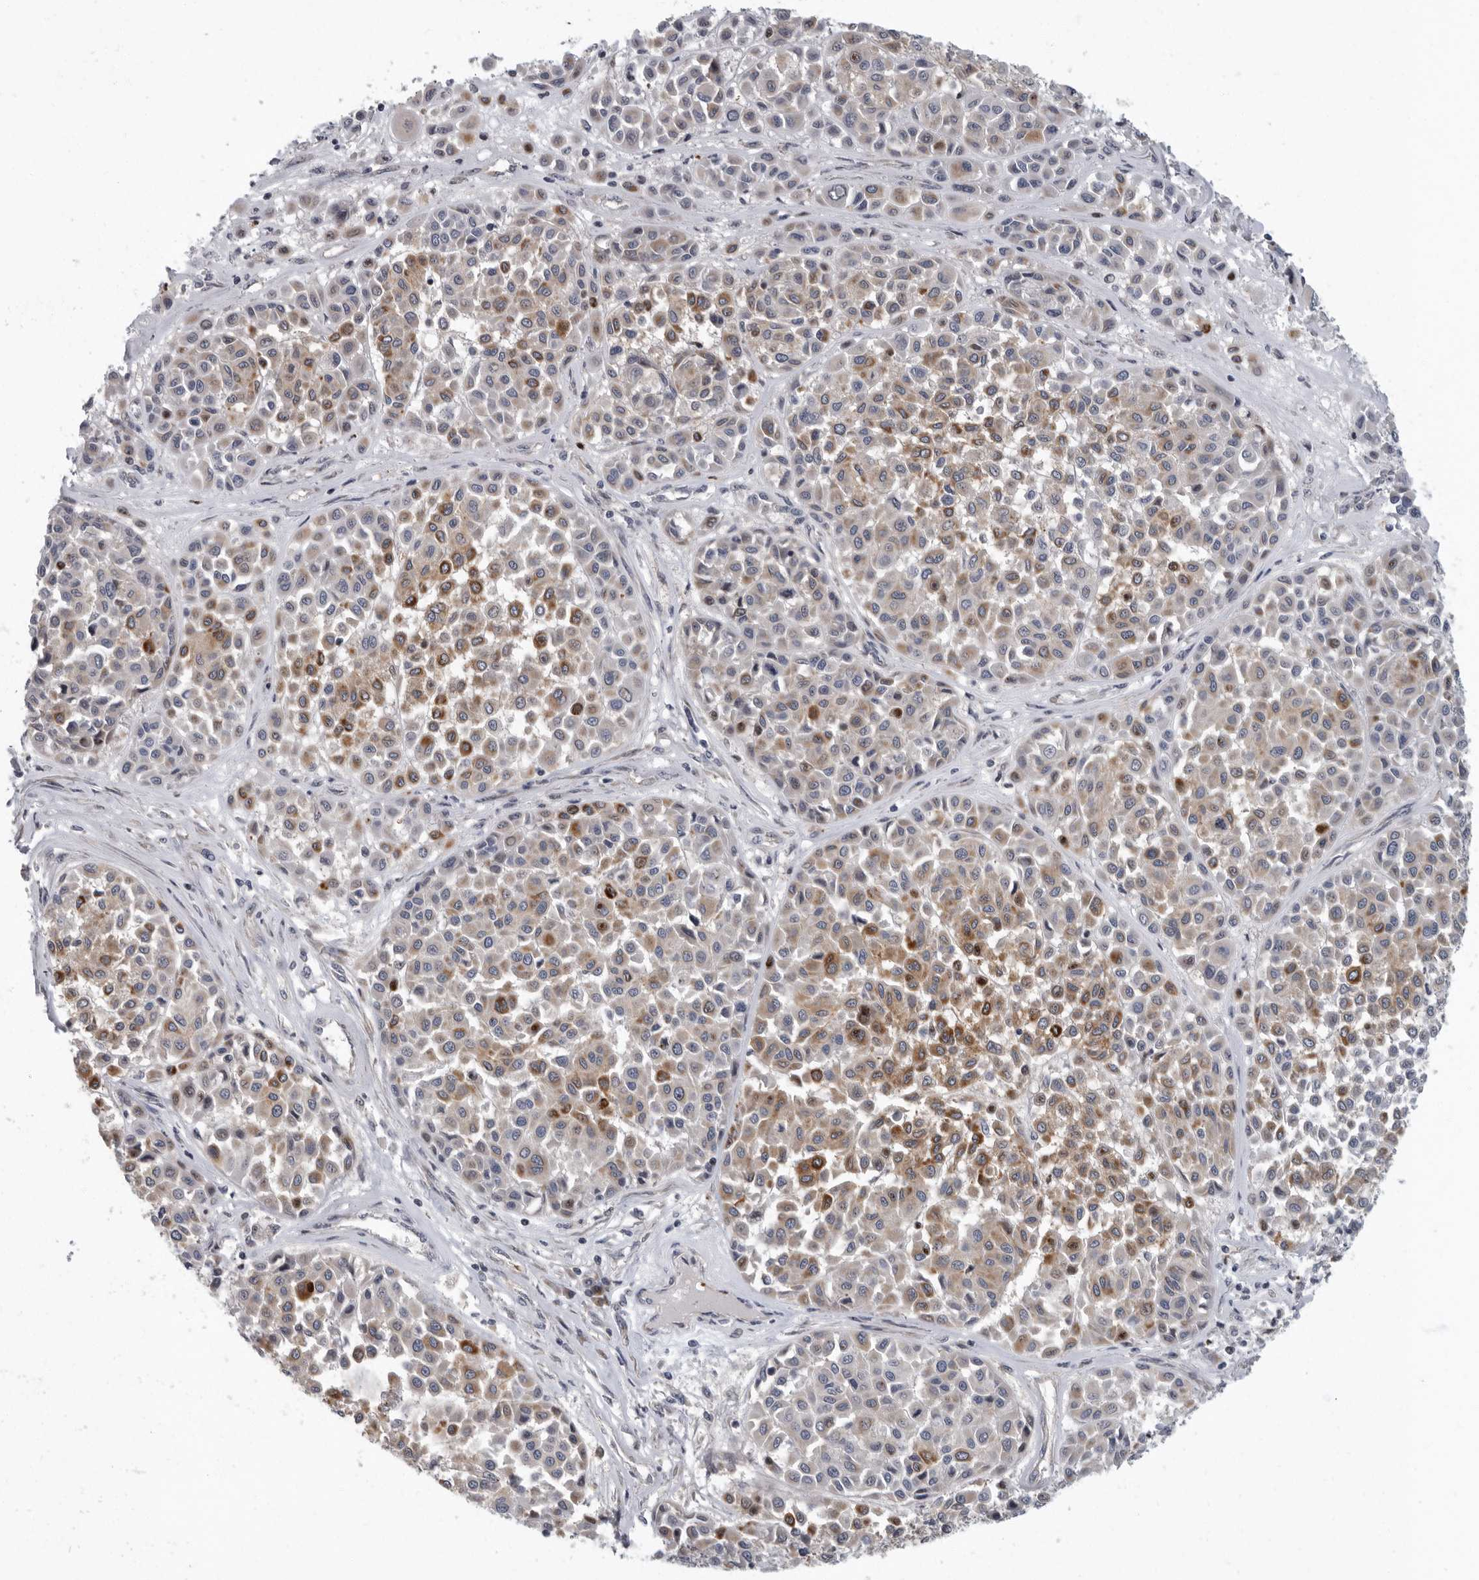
{"staining": {"intensity": "moderate", "quantity": ">75%", "location": "cytoplasmic/membranous"}, "tissue": "melanoma", "cell_type": "Tumor cells", "image_type": "cancer", "snomed": [{"axis": "morphology", "description": "Malignant melanoma, Metastatic site"}, {"axis": "topography", "description": "Soft tissue"}], "caption": "High-magnification brightfield microscopy of malignant melanoma (metastatic site) stained with DAB (3,3'-diaminobenzidine) (brown) and counterstained with hematoxylin (blue). tumor cells exhibit moderate cytoplasmic/membranous expression is appreciated in approximately>75% of cells.", "gene": "PDCD11", "patient": {"sex": "male", "age": 41}}